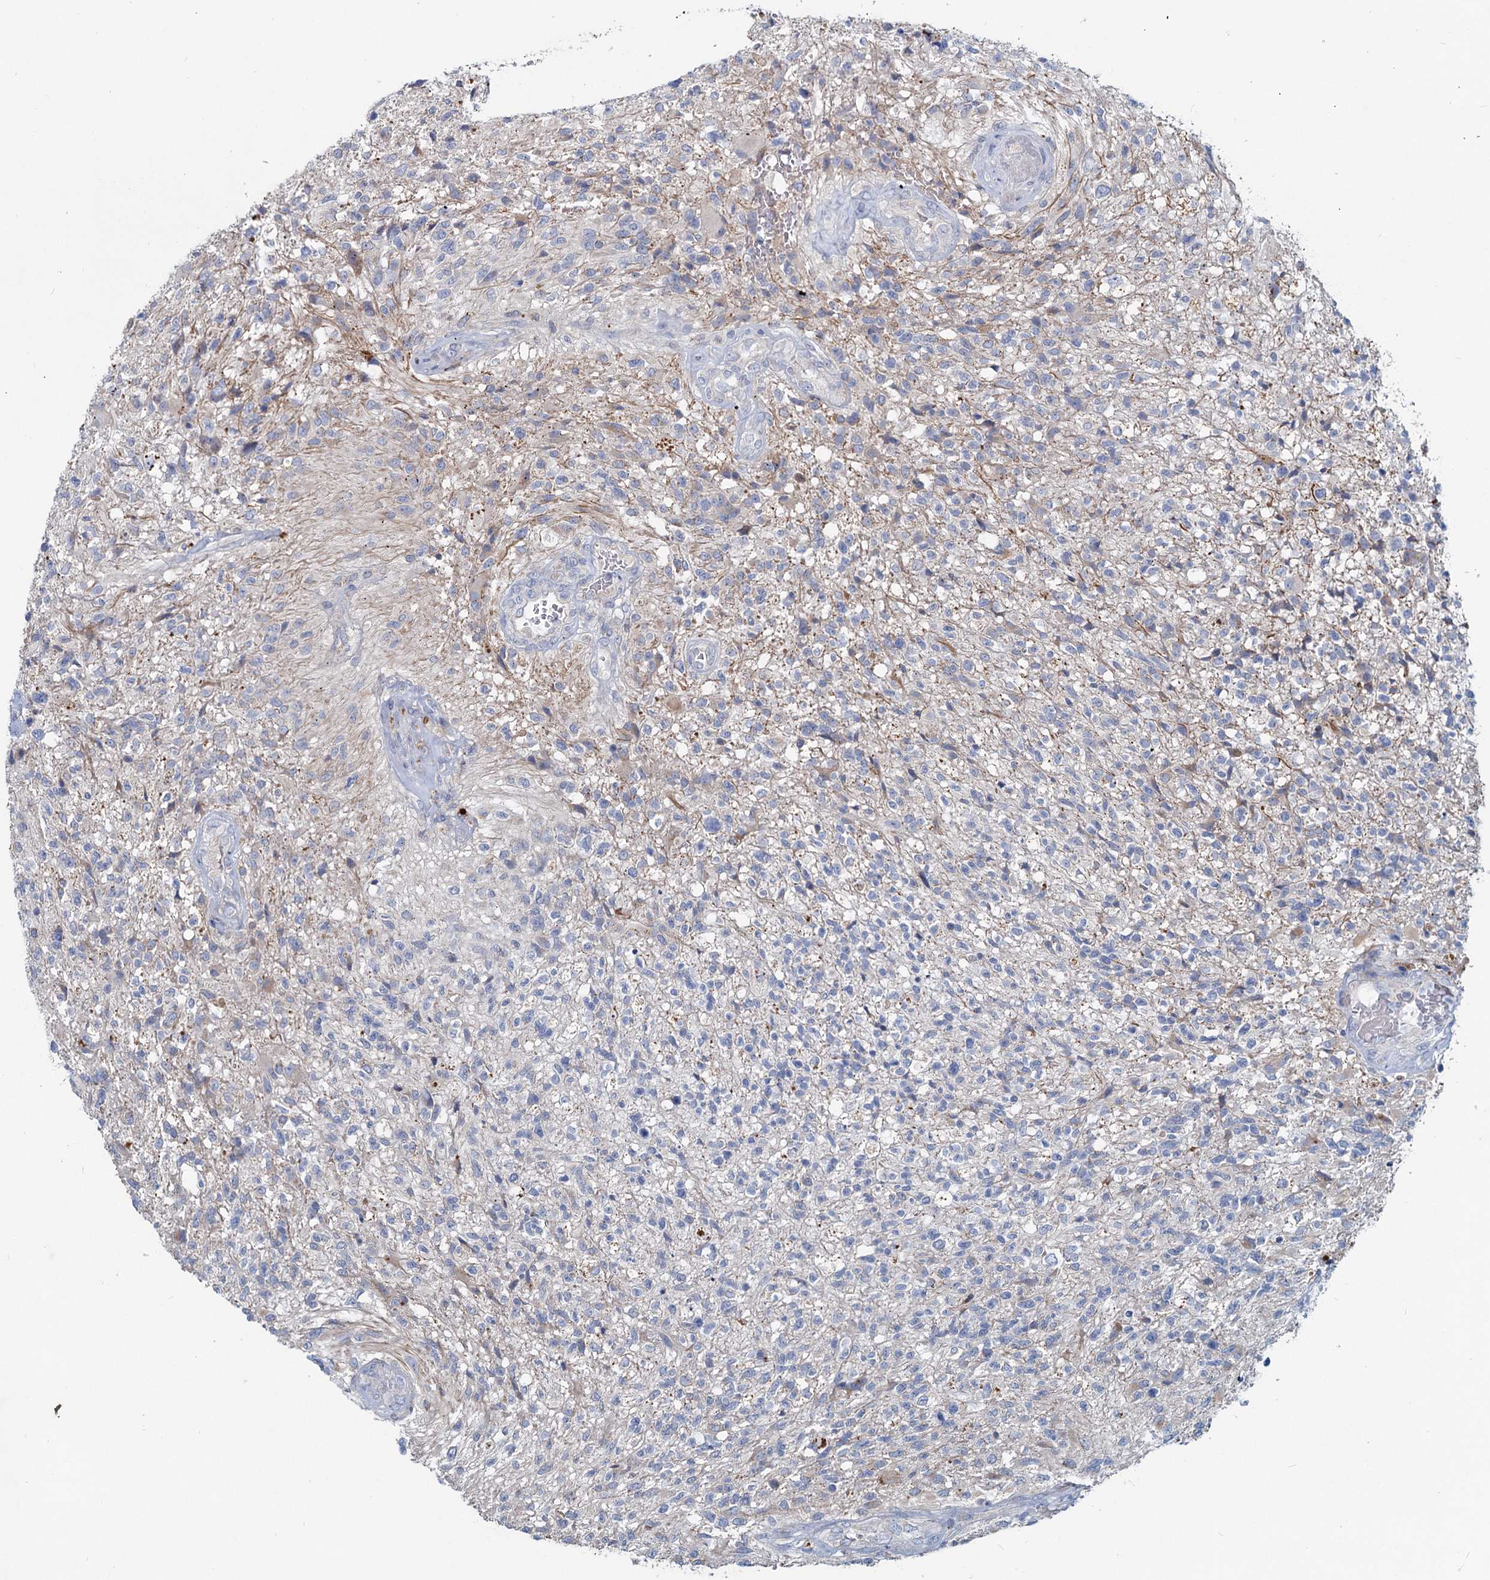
{"staining": {"intensity": "negative", "quantity": "none", "location": "none"}, "tissue": "glioma", "cell_type": "Tumor cells", "image_type": "cancer", "snomed": [{"axis": "morphology", "description": "Glioma, malignant, High grade"}, {"axis": "topography", "description": "Brain"}], "caption": "Protein analysis of glioma reveals no significant staining in tumor cells.", "gene": "TMX2", "patient": {"sex": "male", "age": 56}}